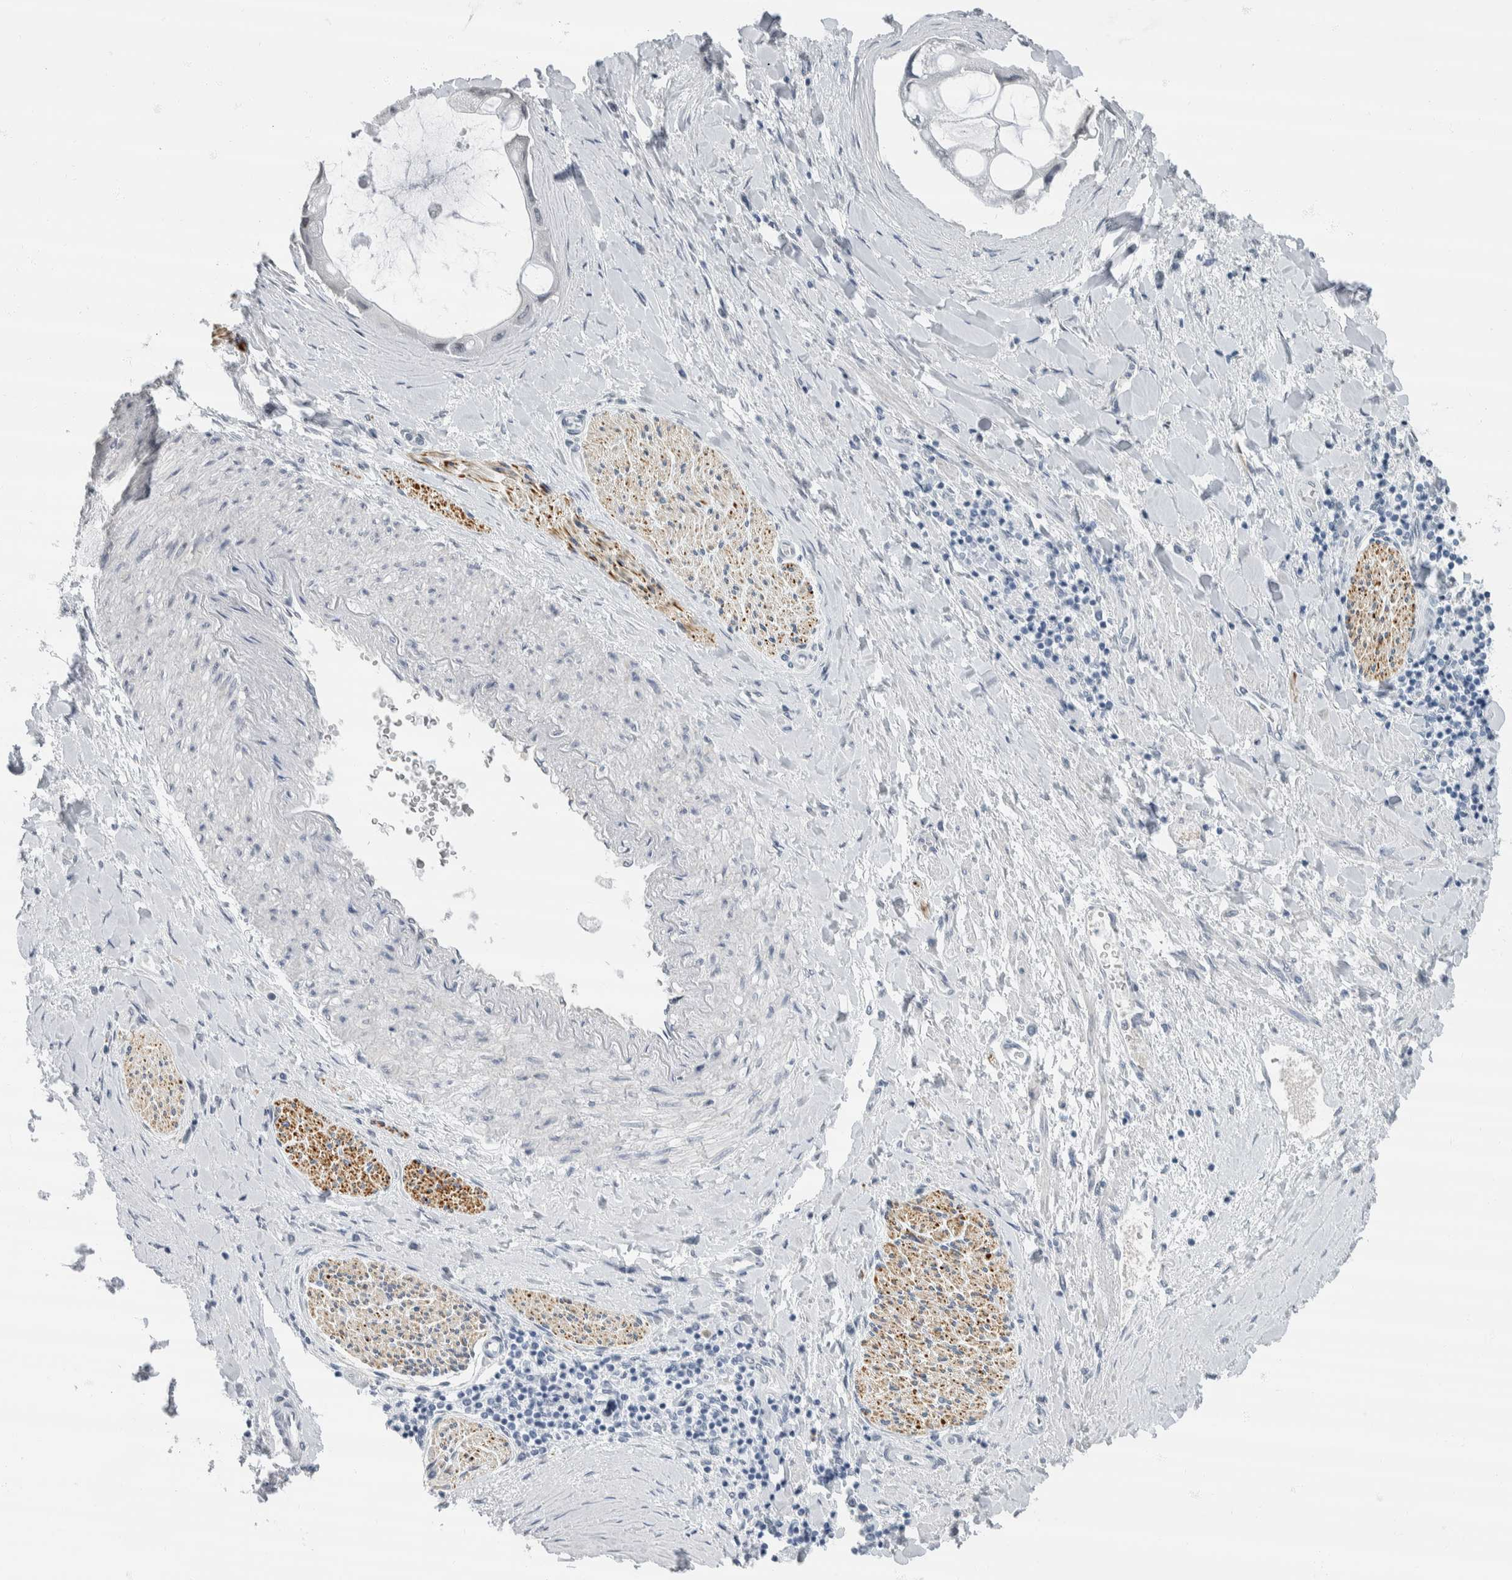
{"staining": {"intensity": "negative", "quantity": "none", "location": "none"}, "tissue": "liver cancer", "cell_type": "Tumor cells", "image_type": "cancer", "snomed": [{"axis": "morphology", "description": "Cholangiocarcinoma"}, {"axis": "topography", "description": "Liver"}], "caption": "Human cholangiocarcinoma (liver) stained for a protein using IHC exhibits no expression in tumor cells.", "gene": "NEFM", "patient": {"sex": "male", "age": 50}}